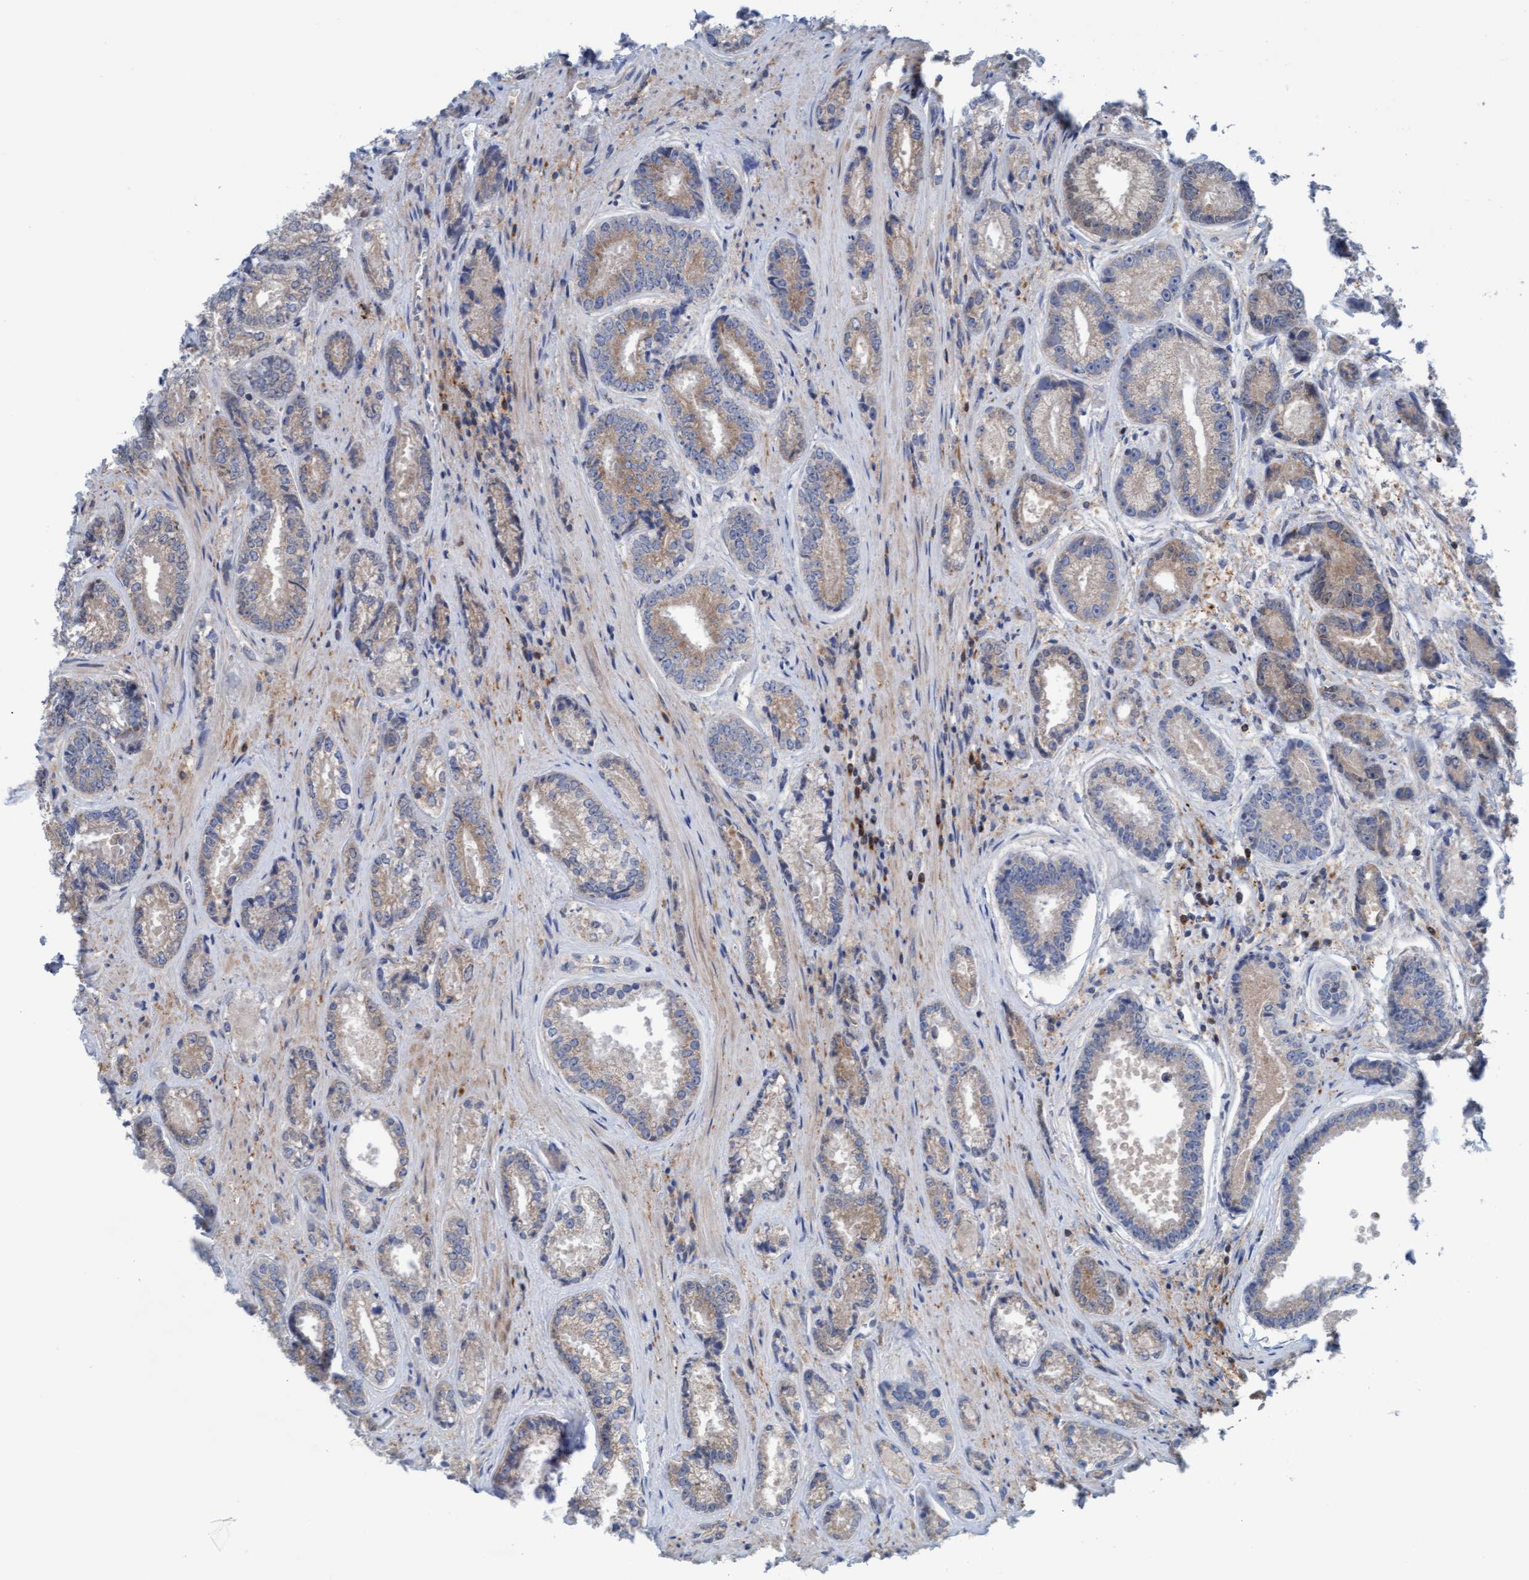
{"staining": {"intensity": "weak", "quantity": "25%-75%", "location": "cytoplasmic/membranous"}, "tissue": "prostate cancer", "cell_type": "Tumor cells", "image_type": "cancer", "snomed": [{"axis": "morphology", "description": "Adenocarcinoma, High grade"}, {"axis": "topography", "description": "Prostate"}], "caption": "Approximately 25%-75% of tumor cells in human prostate cancer (adenocarcinoma (high-grade)) show weak cytoplasmic/membranous protein positivity as visualized by brown immunohistochemical staining.", "gene": "KLHL25", "patient": {"sex": "male", "age": 61}}